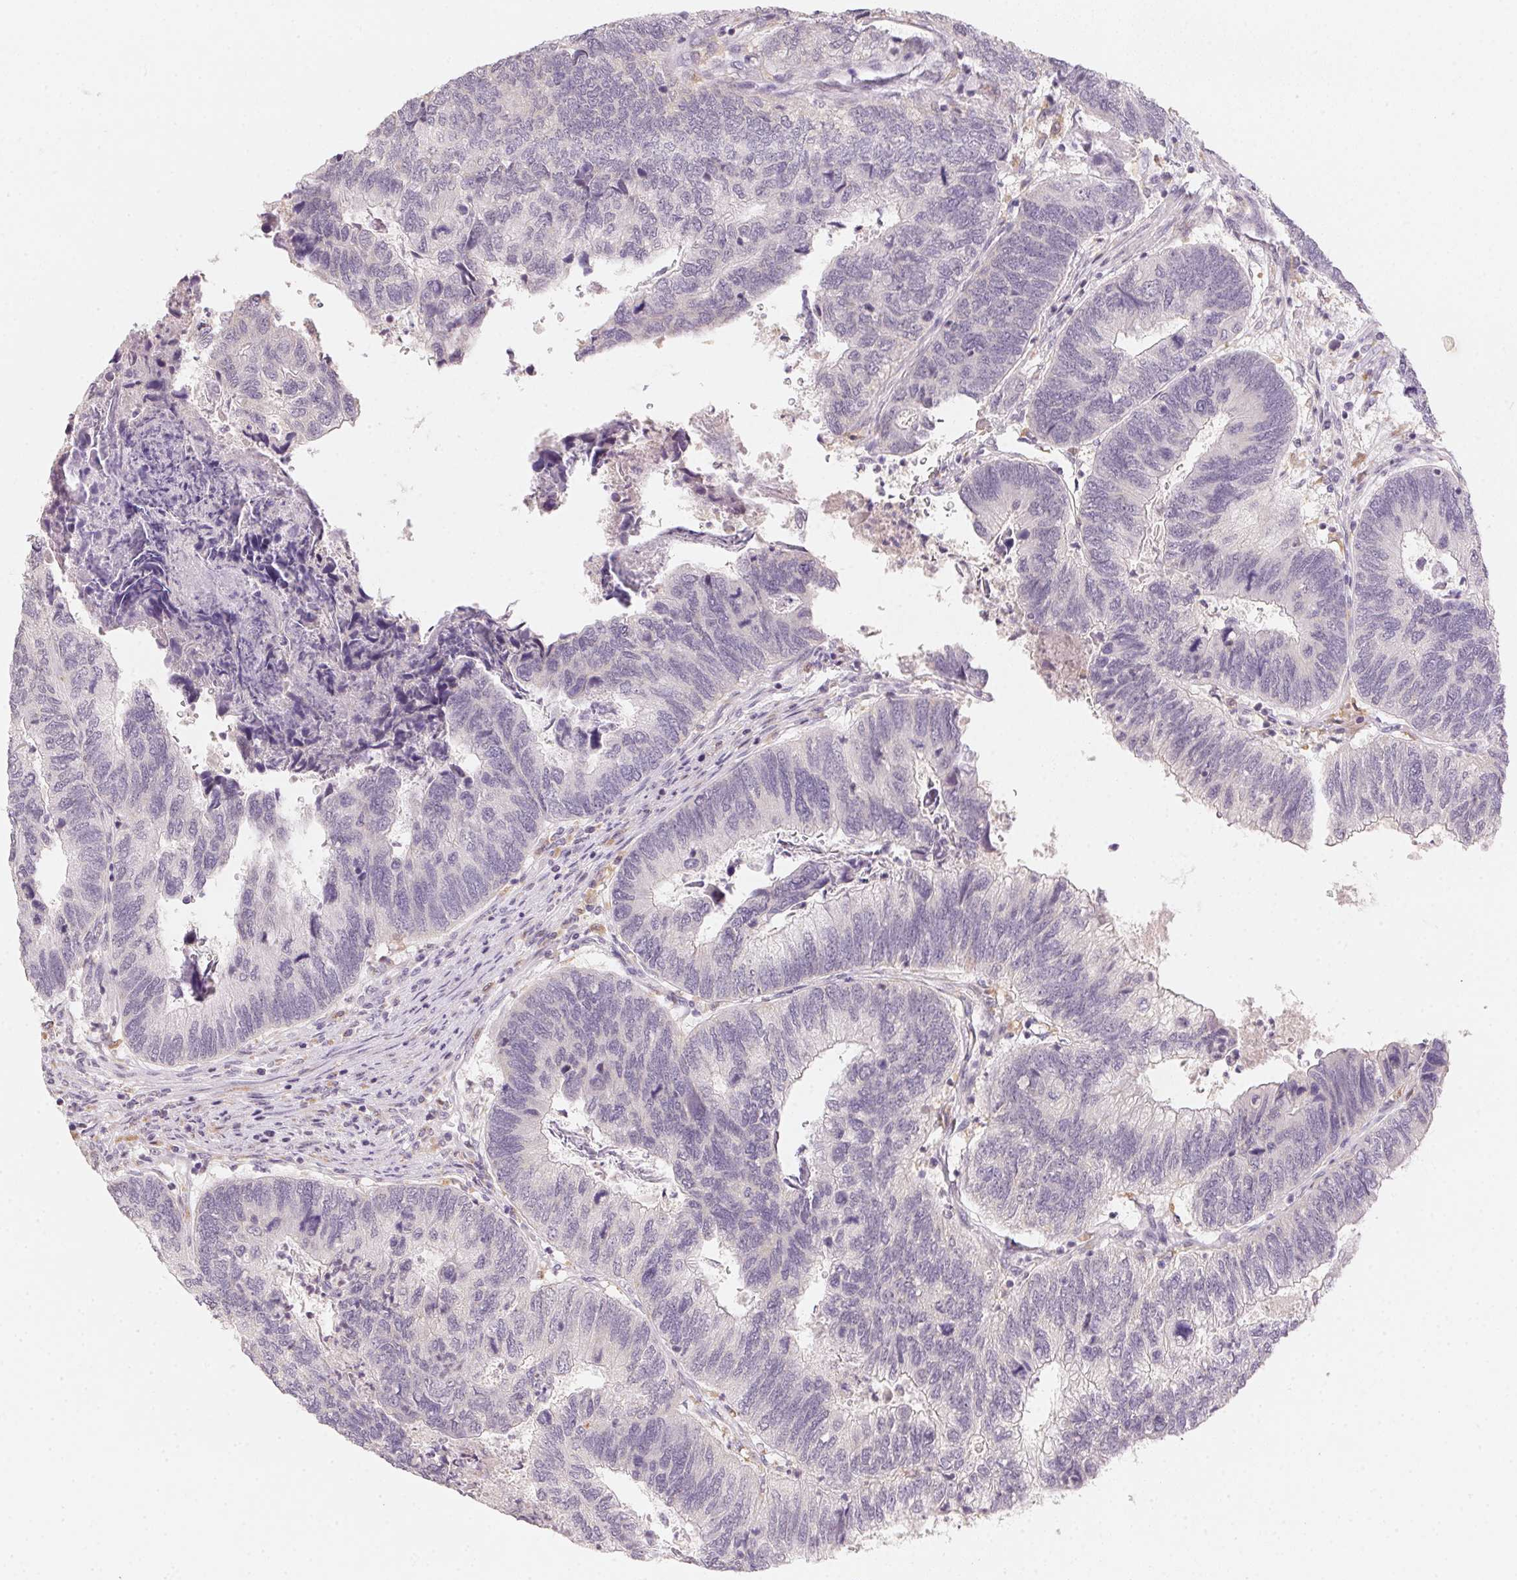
{"staining": {"intensity": "negative", "quantity": "none", "location": "none"}, "tissue": "colorectal cancer", "cell_type": "Tumor cells", "image_type": "cancer", "snomed": [{"axis": "morphology", "description": "Adenocarcinoma, NOS"}, {"axis": "topography", "description": "Colon"}], "caption": "Immunohistochemical staining of human colorectal adenocarcinoma displays no significant positivity in tumor cells.", "gene": "SLC6A18", "patient": {"sex": "female", "age": 67}}